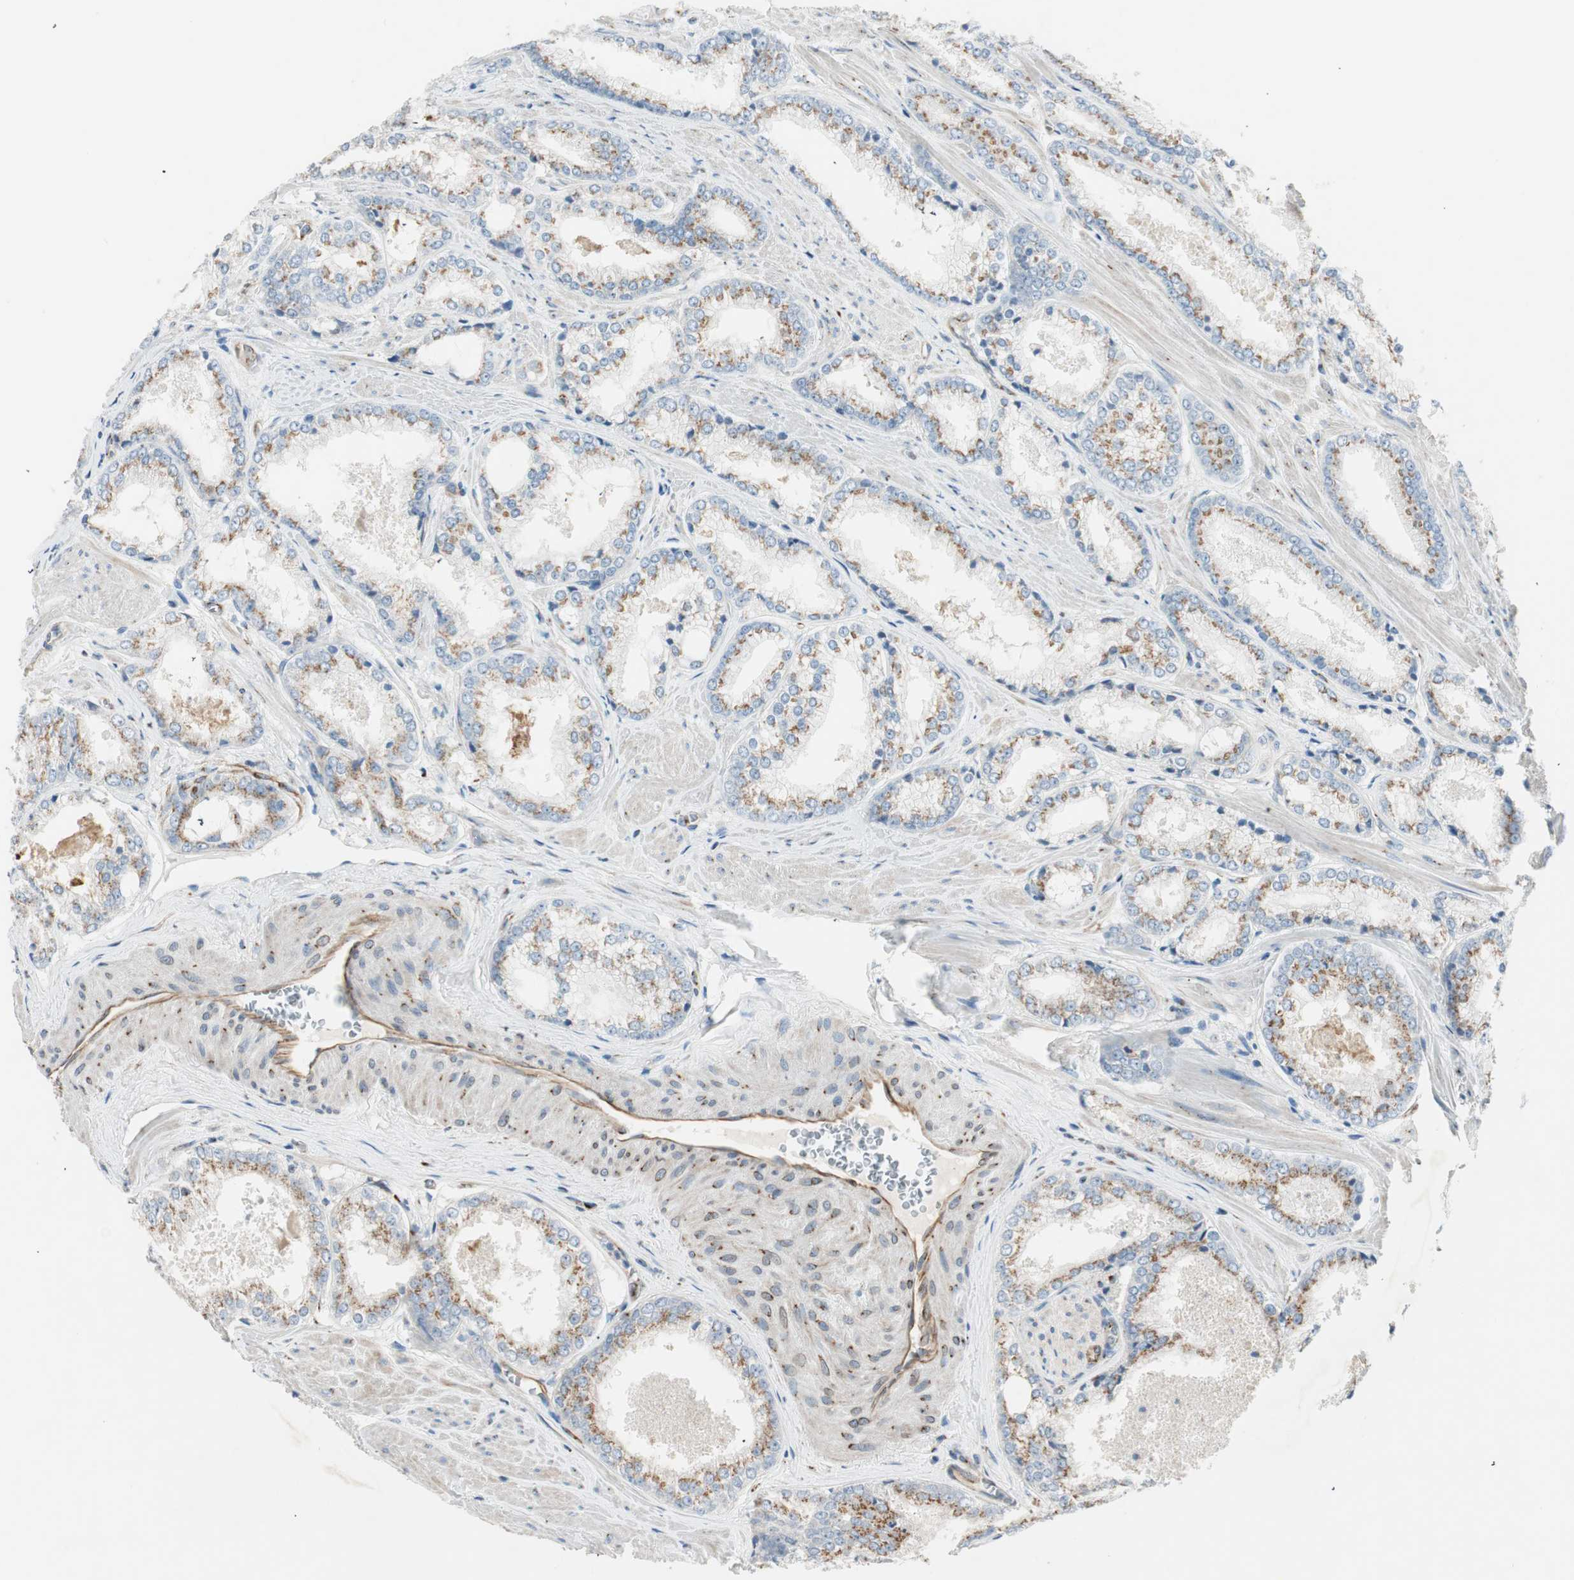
{"staining": {"intensity": "moderate", "quantity": ">75%", "location": "cytoplasmic/membranous"}, "tissue": "prostate cancer", "cell_type": "Tumor cells", "image_type": "cancer", "snomed": [{"axis": "morphology", "description": "Adenocarcinoma, Low grade"}, {"axis": "topography", "description": "Prostate"}], "caption": "Immunohistochemistry of prostate cancer demonstrates medium levels of moderate cytoplasmic/membranous expression in approximately >75% of tumor cells. Immunohistochemistry (ihc) stains the protein in brown and the nuclei are stained blue.", "gene": "TMF1", "patient": {"sex": "male", "age": 64}}